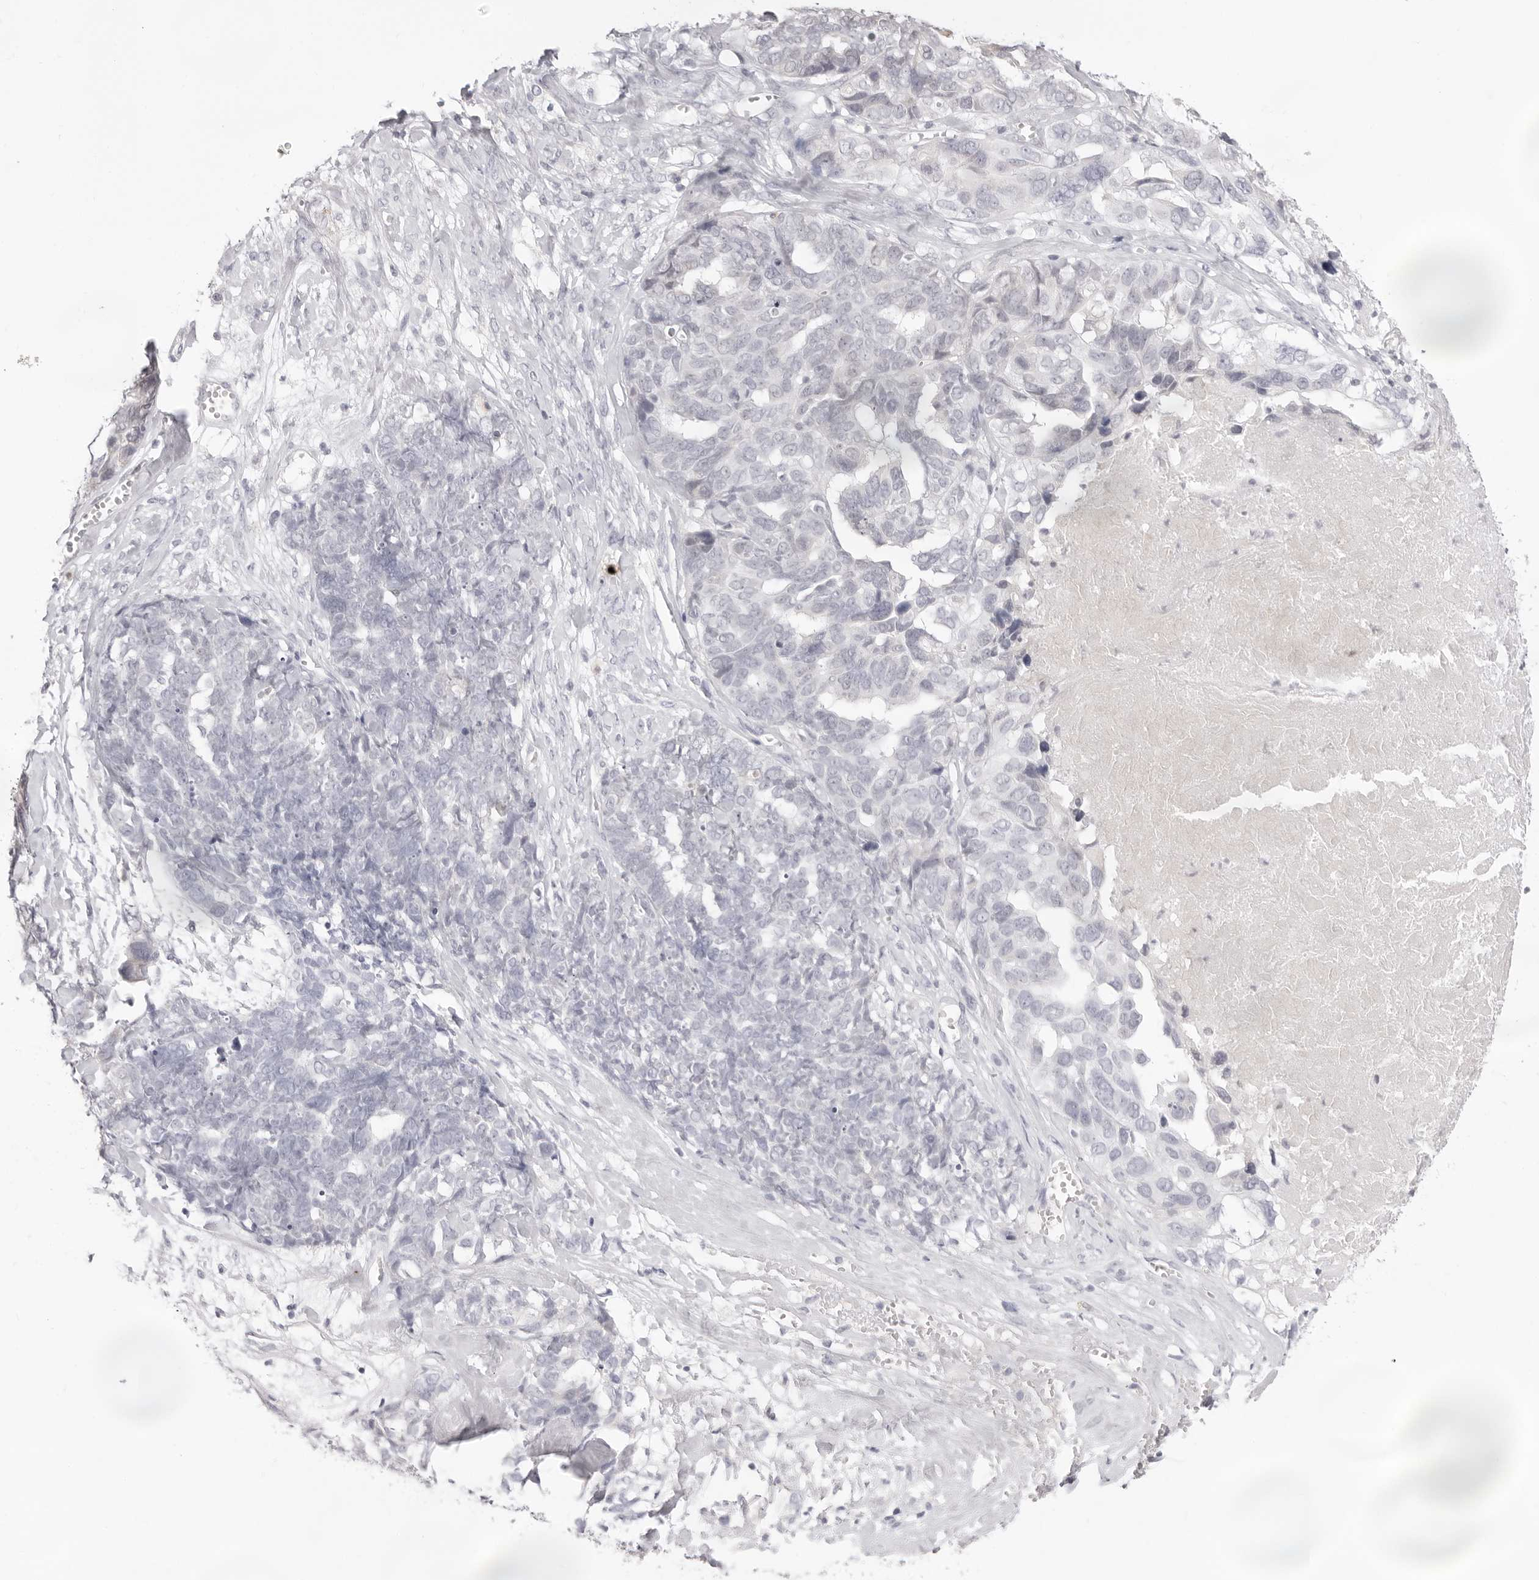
{"staining": {"intensity": "negative", "quantity": "none", "location": "none"}, "tissue": "ovarian cancer", "cell_type": "Tumor cells", "image_type": "cancer", "snomed": [{"axis": "morphology", "description": "Cystadenocarcinoma, serous, NOS"}, {"axis": "topography", "description": "Ovary"}], "caption": "Immunohistochemical staining of human serous cystadenocarcinoma (ovarian) displays no significant expression in tumor cells.", "gene": "FDPS", "patient": {"sex": "female", "age": 79}}